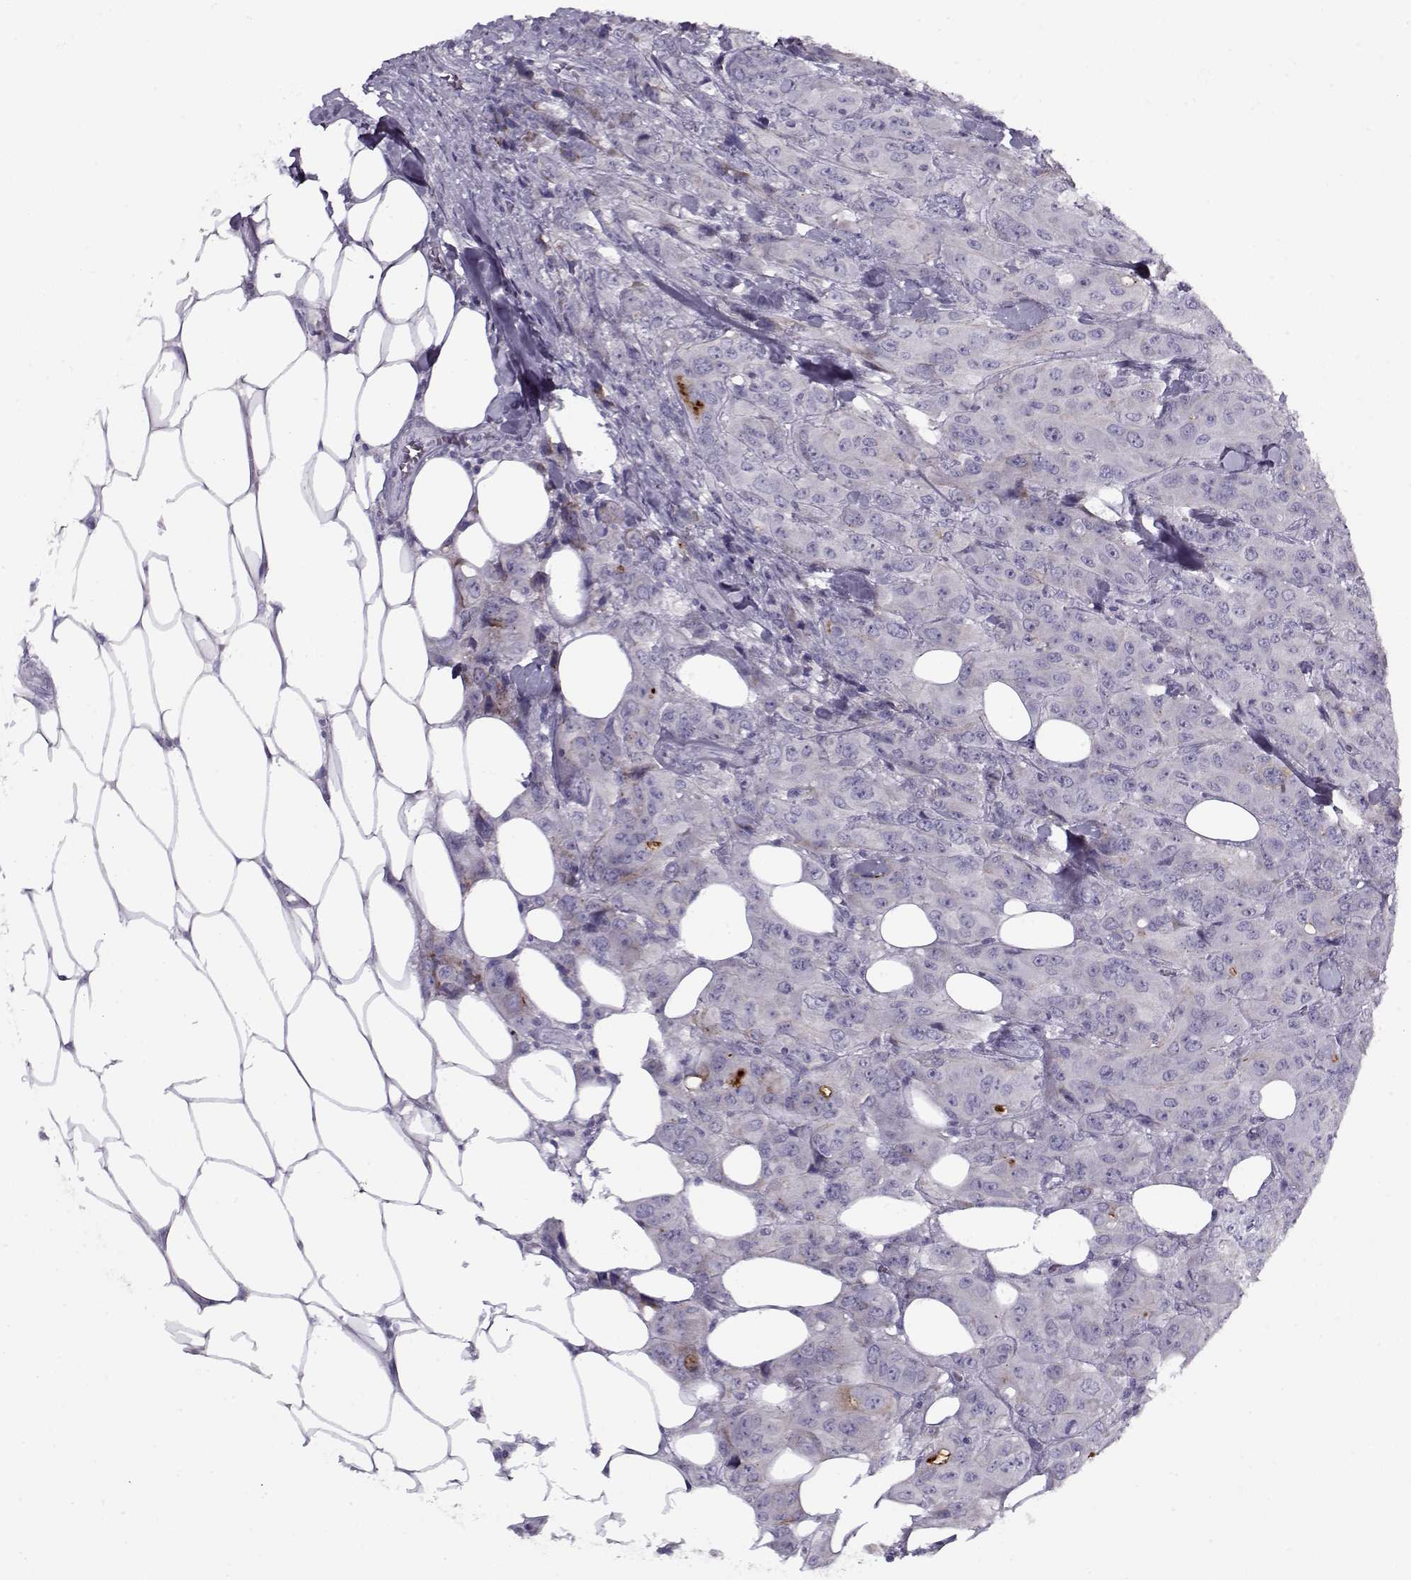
{"staining": {"intensity": "negative", "quantity": "none", "location": "none"}, "tissue": "breast cancer", "cell_type": "Tumor cells", "image_type": "cancer", "snomed": [{"axis": "morphology", "description": "Duct carcinoma"}, {"axis": "topography", "description": "Breast"}], "caption": "Immunohistochemical staining of human breast cancer (invasive ductal carcinoma) exhibits no significant expression in tumor cells. (Brightfield microscopy of DAB (3,3'-diaminobenzidine) immunohistochemistry at high magnification).", "gene": "PP2D1", "patient": {"sex": "female", "age": 43}}